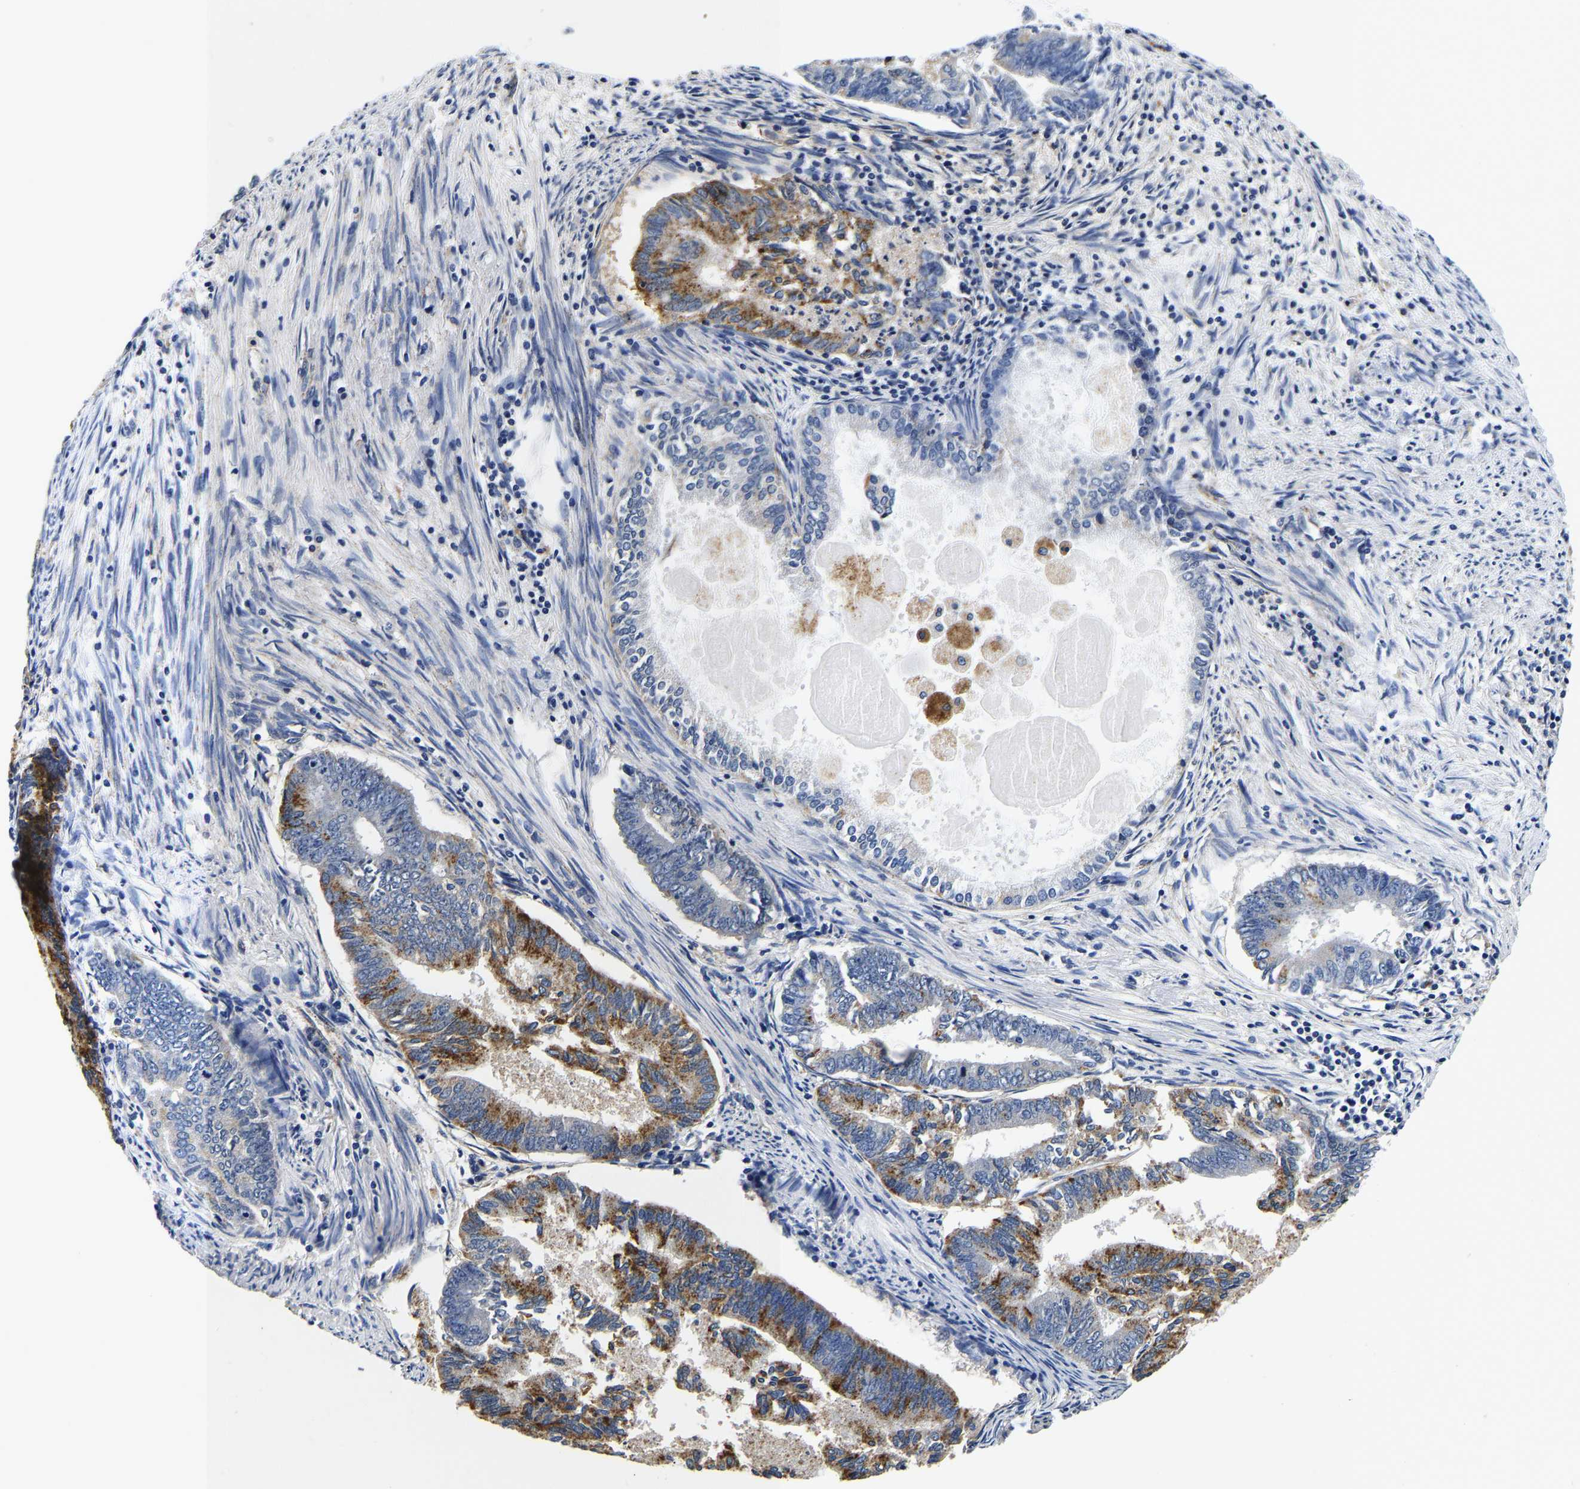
{"staining": {"intensity": "moderate", "quantity": ">75%", "location": "cytoplasmic/membranous"}, "tissue": "endometrial cancer", "cell_type": "Tumor cells", "image_type": "cancer", "snomed": [{"axis": "morphology", "description": "Adenocarcinoma, NOS"}, {"axis": "topography", "description": "Endometrium"}], "caption": "Endometrial adenocarcinoma stained with immunohistochemistry demonstrates moderate cytoplasmic/membranous staining in about >75% of tumor cells. The staining was performed using DAB (3,3'-diaminobenzidine) to visualize the protein expression in brown, while the nuclei were stained in blue with hematoxylin (Magnification: 20x).", "gene": "GRN", "patient": {"sex": "female", "age": 86}}